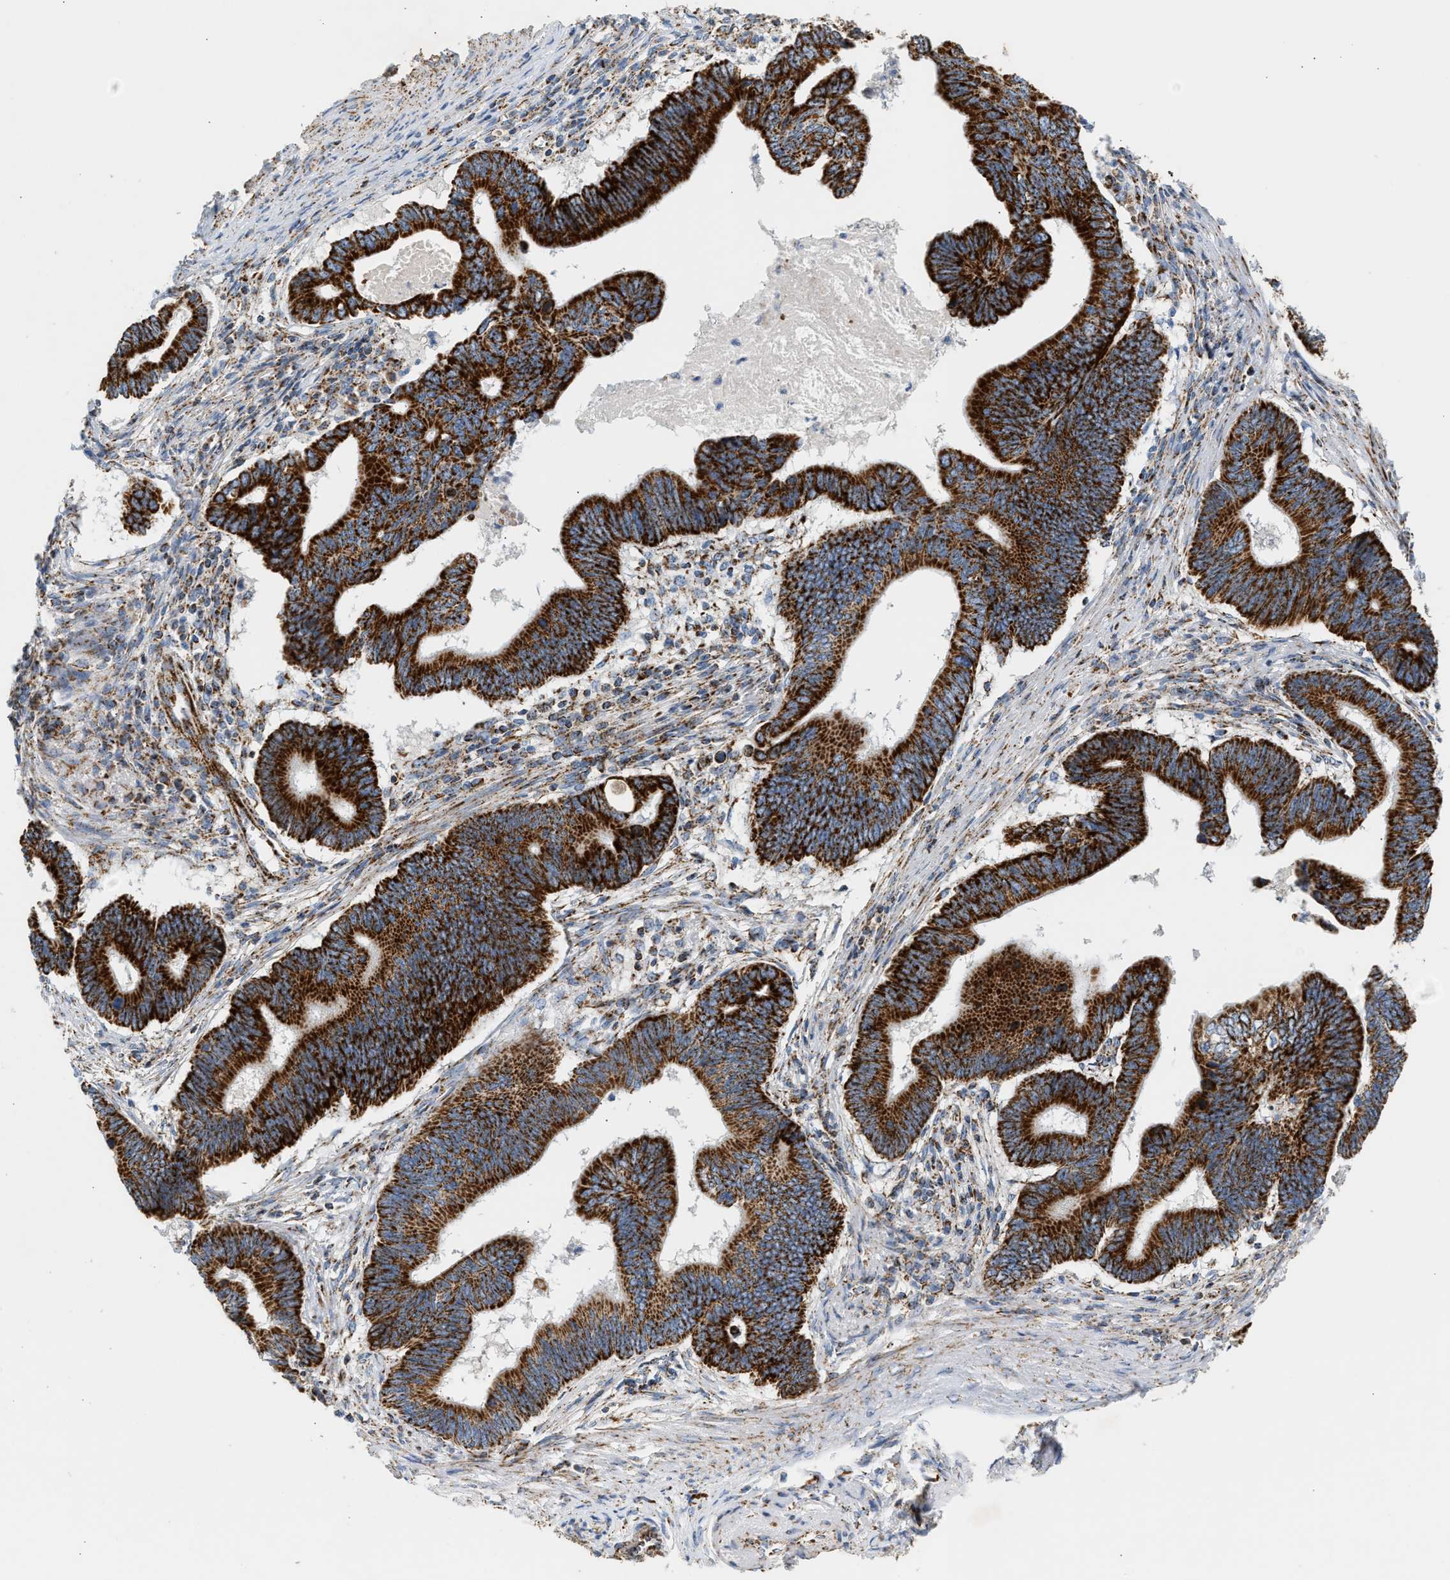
{"staining": {"intensity": "strong", "quantity": ">75%", "location": "cytoplasmic/membranous"}, "tissue": "pancreatic cancer", "cell_type": "Tumor cells", "image_type": "cancer", "snomed": [{"axis": "morphology", "description": "Adenocarcinoma, NOS"}, {"axis": "topography", "description": "Pancreas"}], "caption": "High-magnification brightfield microscopy of pancreatic adenocarcinoma stained with DAB (3,3'-diaminobenzidine) (brown) and counterstained with hematoxylin (blue). tumor cells exhibit strong cytoplasmic/membranous staining is appreciated in approximately>75% of cells. The staining was performed using DAB (3,3'-diaminobenzidine) to visualize the protein expression in brown, while the nuclei were stained in blue with hematoxylin (Magnification: 20x).", "gene": "OGDH", "patient": {"sex": "female", "age": 70}}